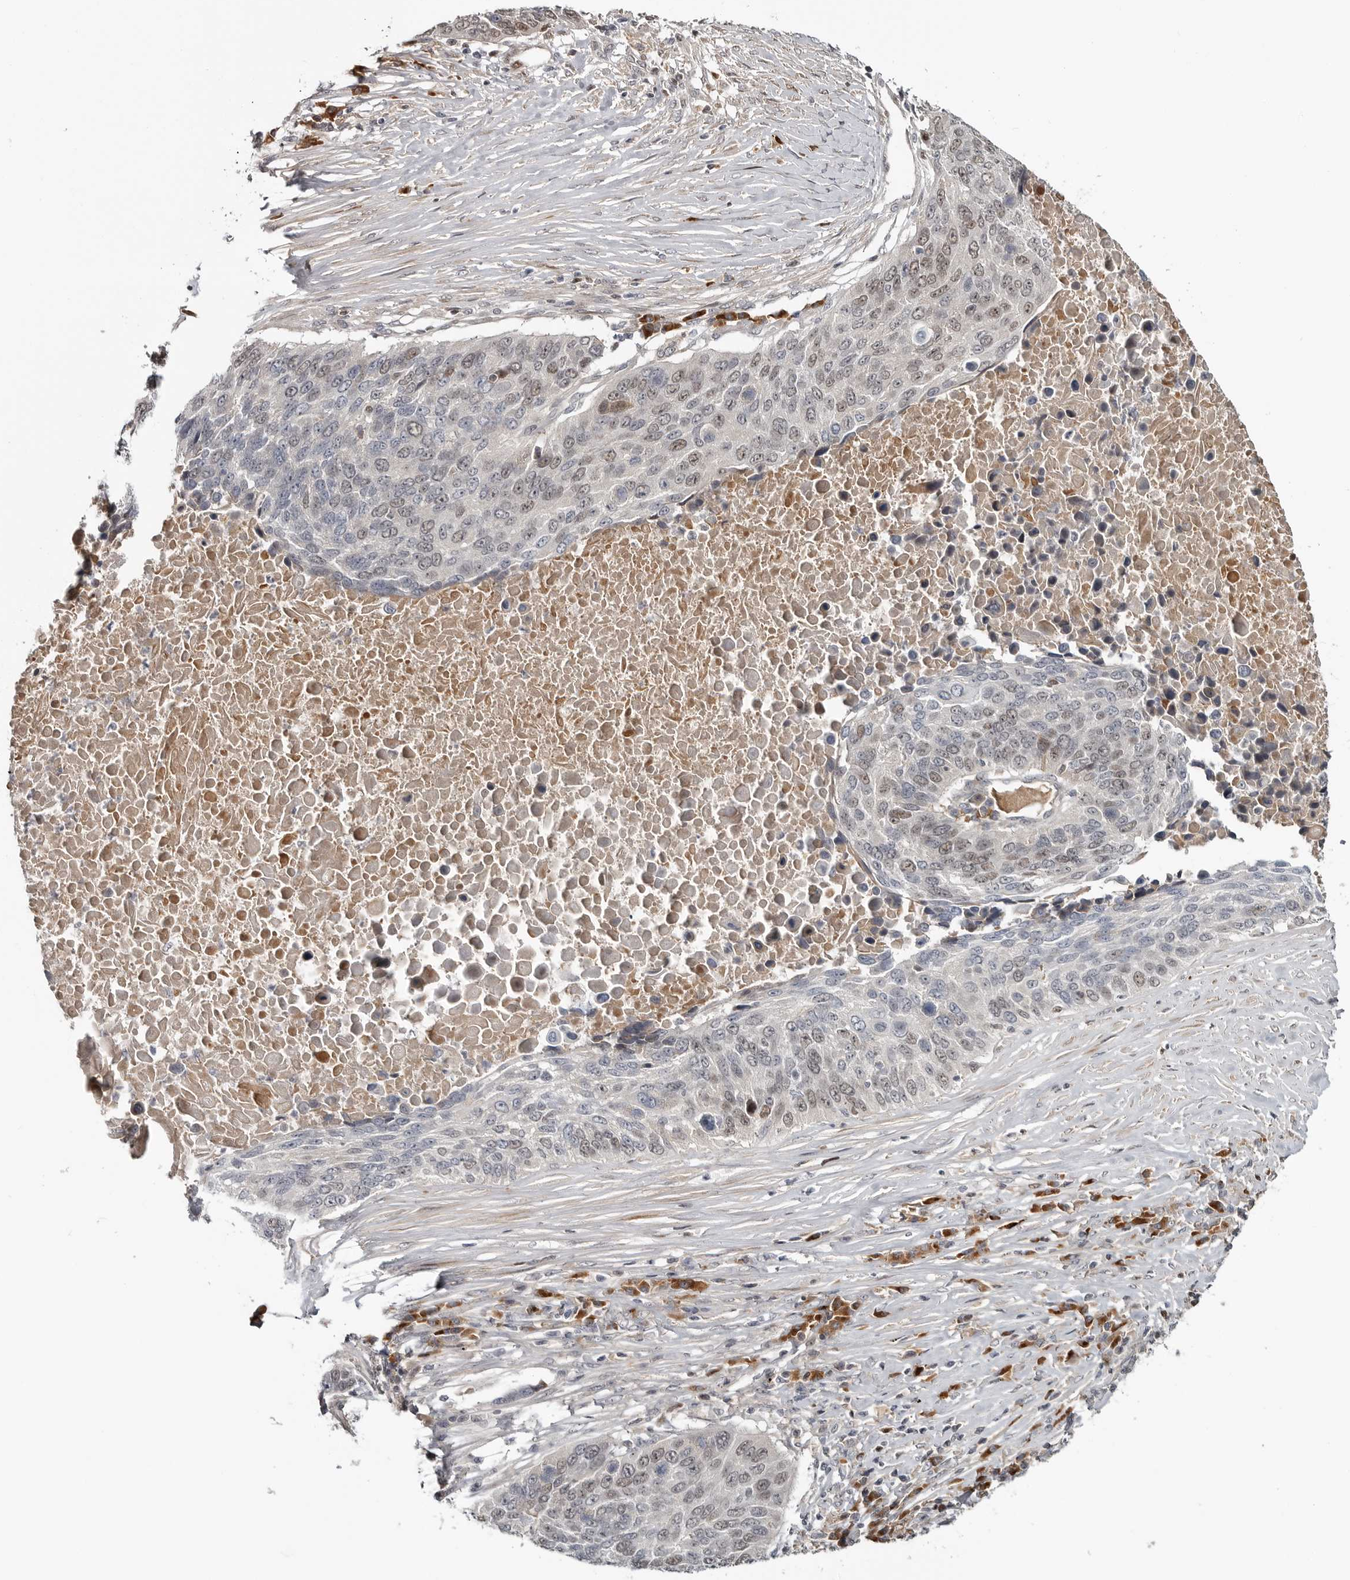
{"staining": {"intensity": "weak", "quantity": "25%-75%", "location": "nuclear"}, "tissue": "lung cancer", "cell_type": "Tumor cells", "image_type": "cancer", "snomed": [{"axis": "morphology", "description": "Squamous cell carcinoma, NOS"}, {"axis": "topography", "description": "Lung"}], "caption": "IHC (DAB) staining of human lung cancer reveals weak nuclear protein staining in approximately 25%-75% of tumor cells.", "gene": "ZNF277", "patient": {"sex": "male", "age": 66}}